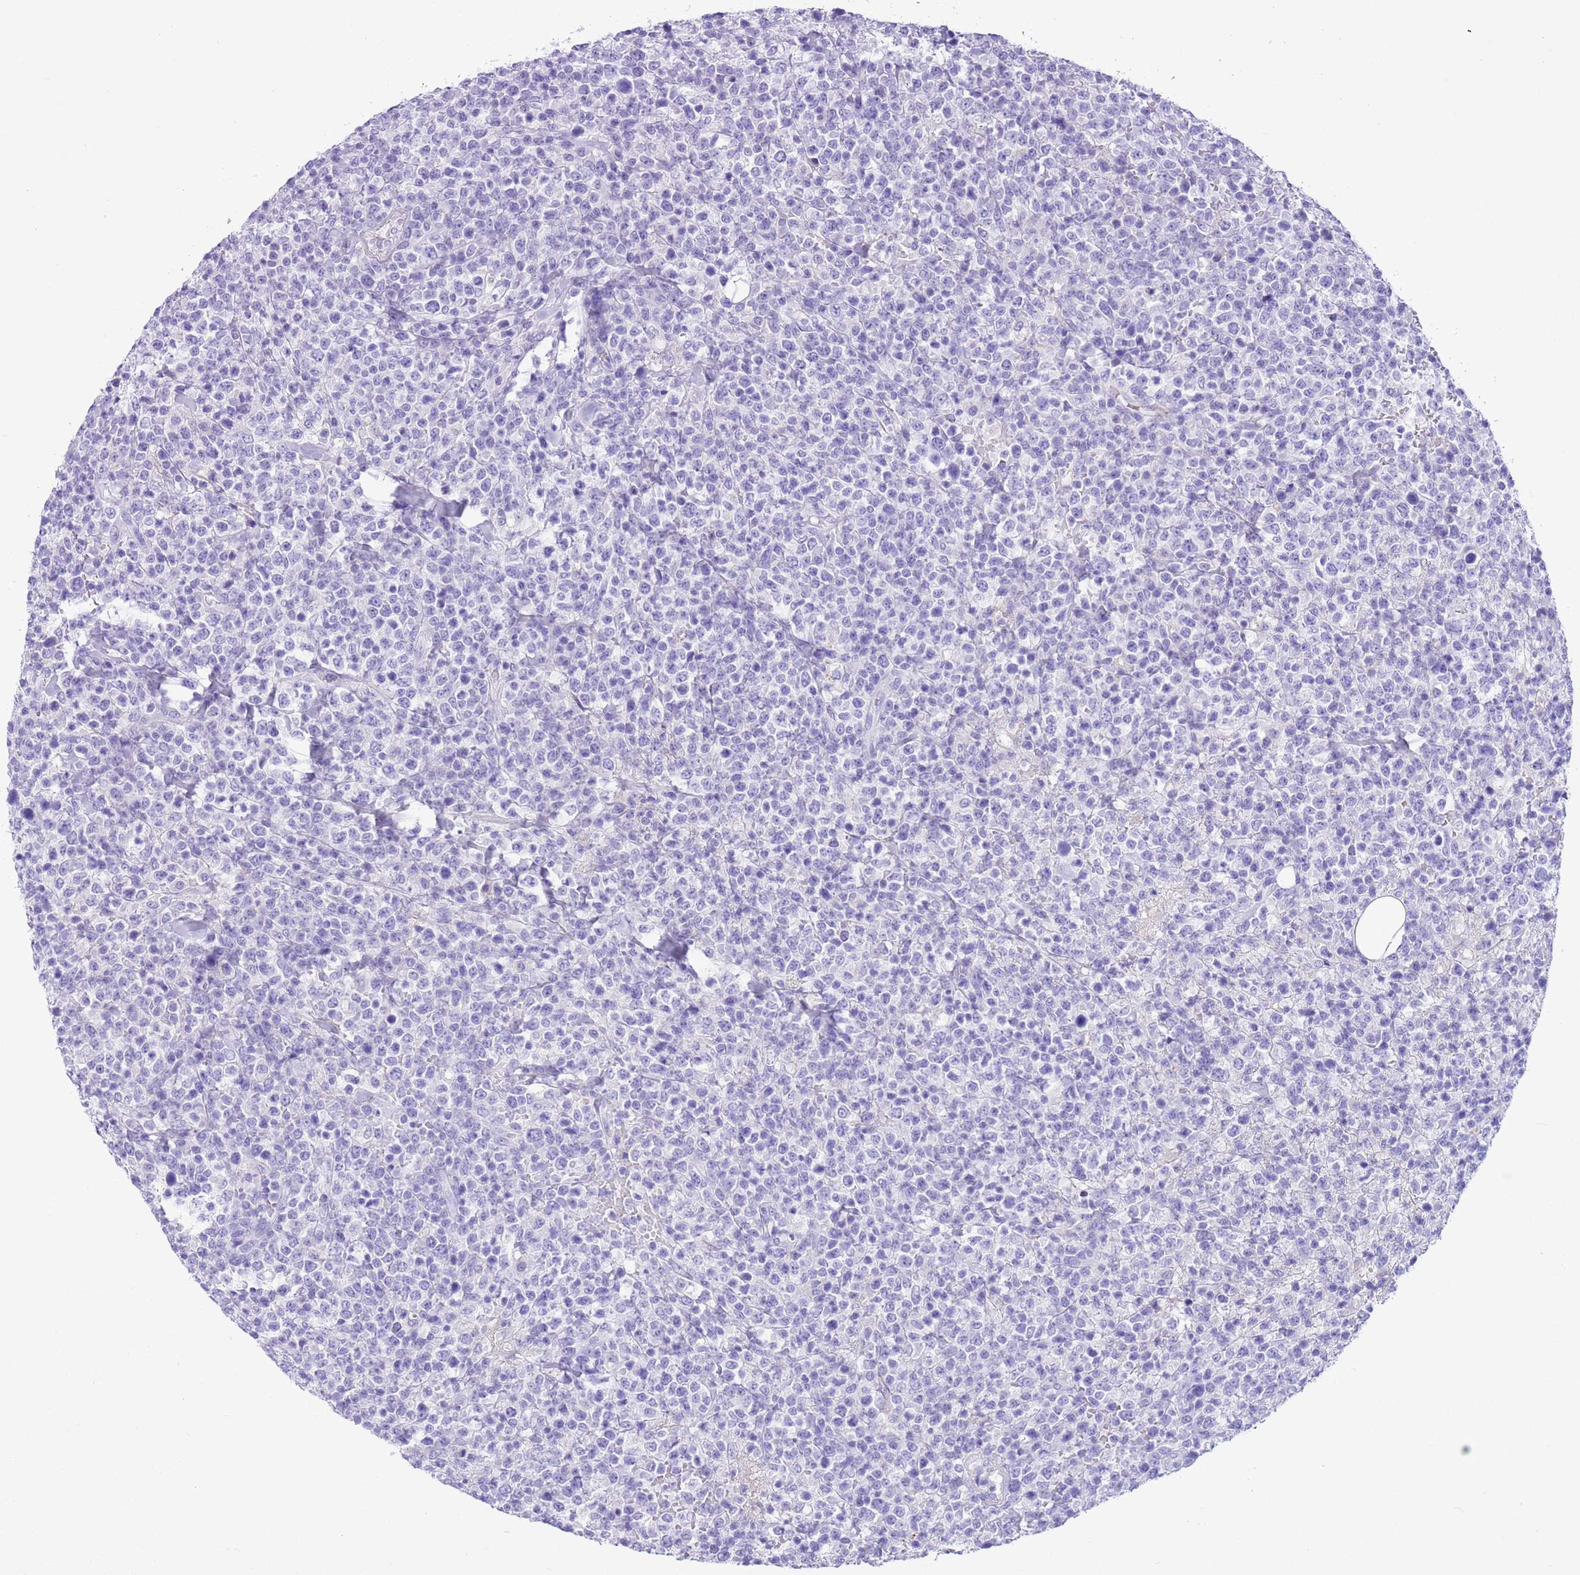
{"staining": {"intensity": "negative", "quantity": "none", "location": "none"}, "tissue": "lymphoma", "cell_type": "Tumor cells", "image_type": "cancer", "snomed": [{"axis": "morphology", "description": "Malignant lymphoma, non-Hodgkin's type, High grade"}, {"axis": "topography", "description": "Colon"}], "caption": "Protein analysis of high-grade malignant lymphoma, non-Hodgkin's type reveals no significant expression in tumor cells.", "gene": "TBC1D10B", "patient": {"sex": "female", "age": 53}}